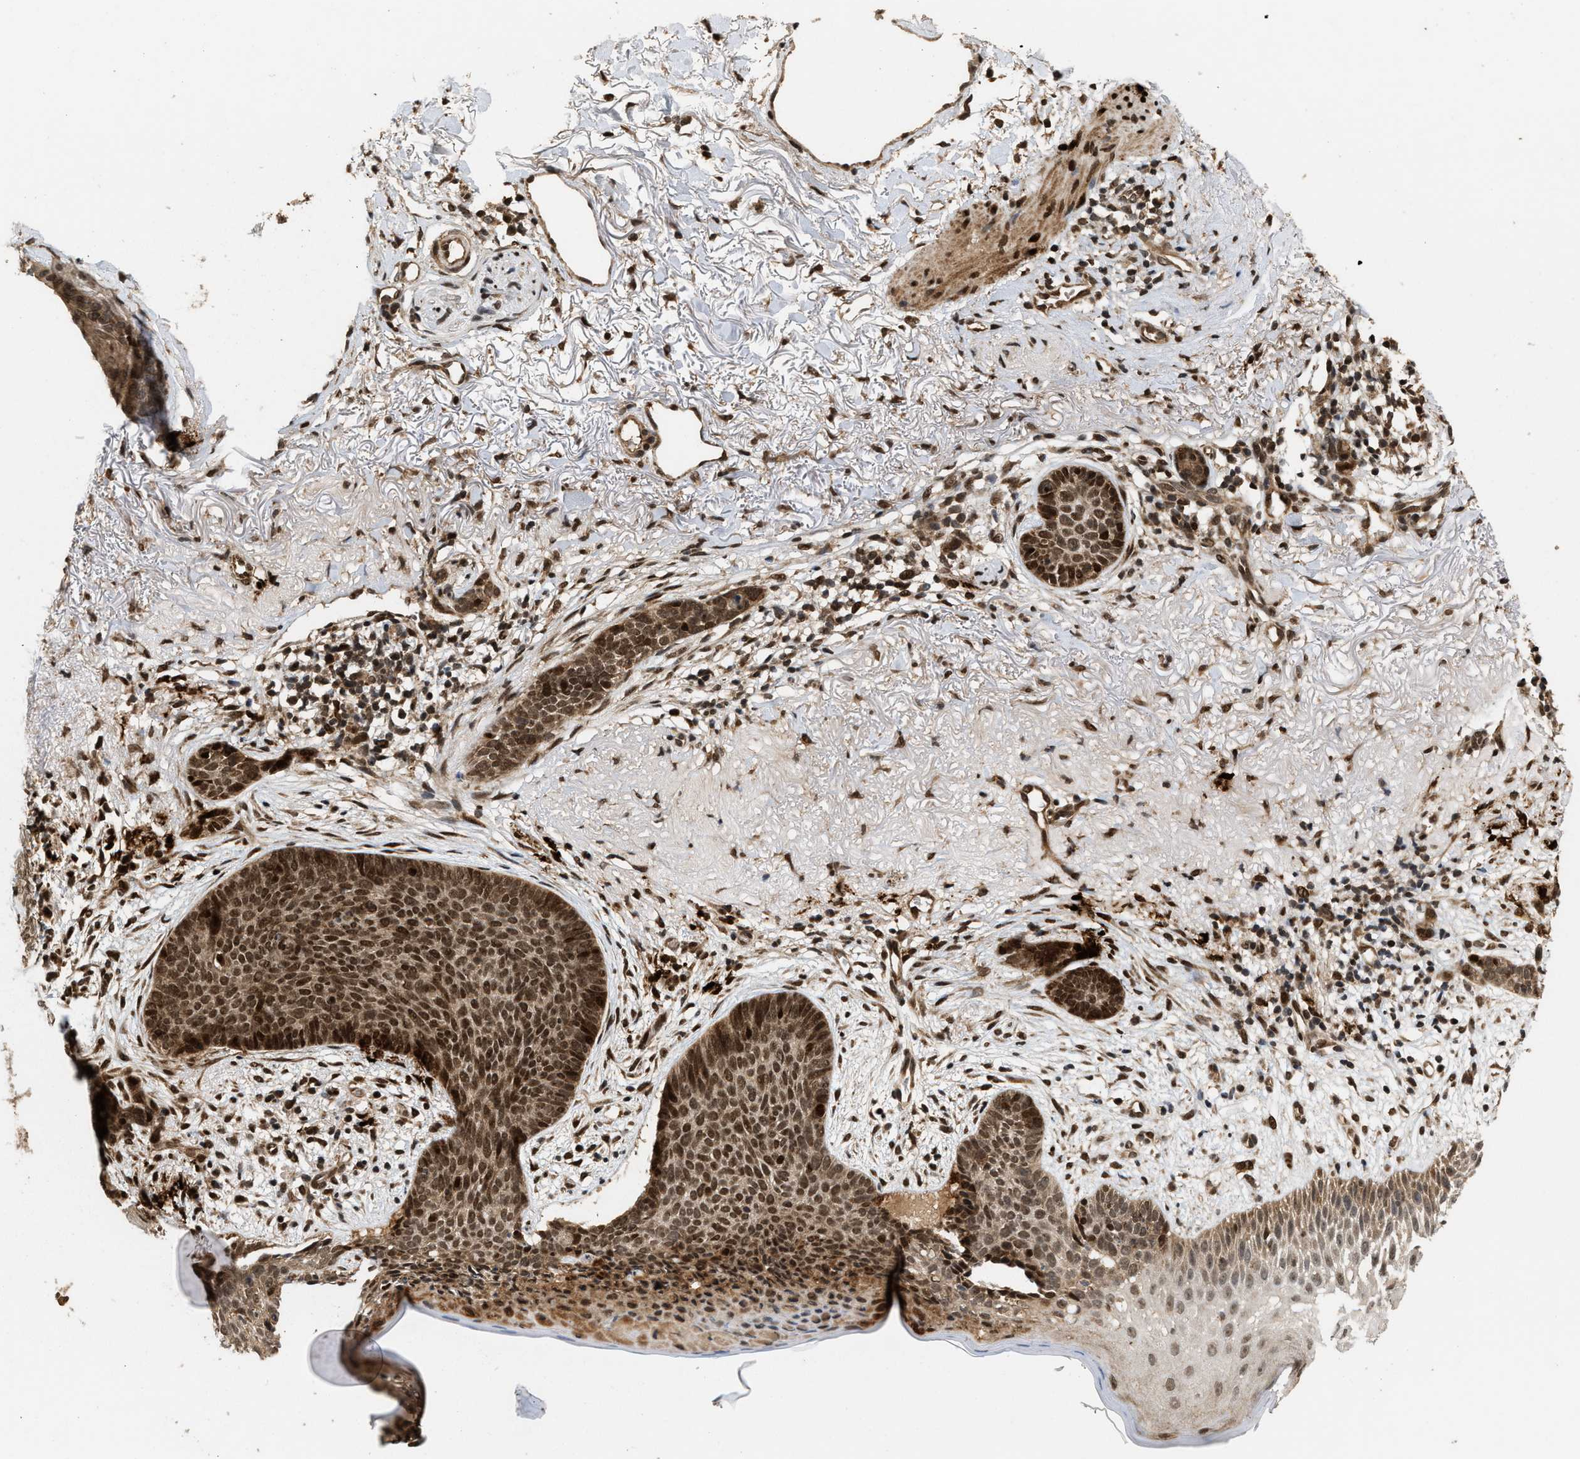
{"staining": {"intensity": "strong", "quantity": ">75%", "location": "nuclear"}, "tissue": "skin cancer", "cell_type": "Tumor cells", "image_type": "cancer", "snomed": [{"axis": "morphology", "description": "Normal tissue, NOS"}, {"axis": "morphology", "description": "Basal cell carcinoma"}, {"axis": "topography", "description": "Skin"}], "caption": "An IHC image of tumor tissue is shown. Protein staining in brown labels strong nuclear positivity in skin cancer within tumor cells.", "gene": "ELP2", "patient": {"sex": "female", "age": 70}}